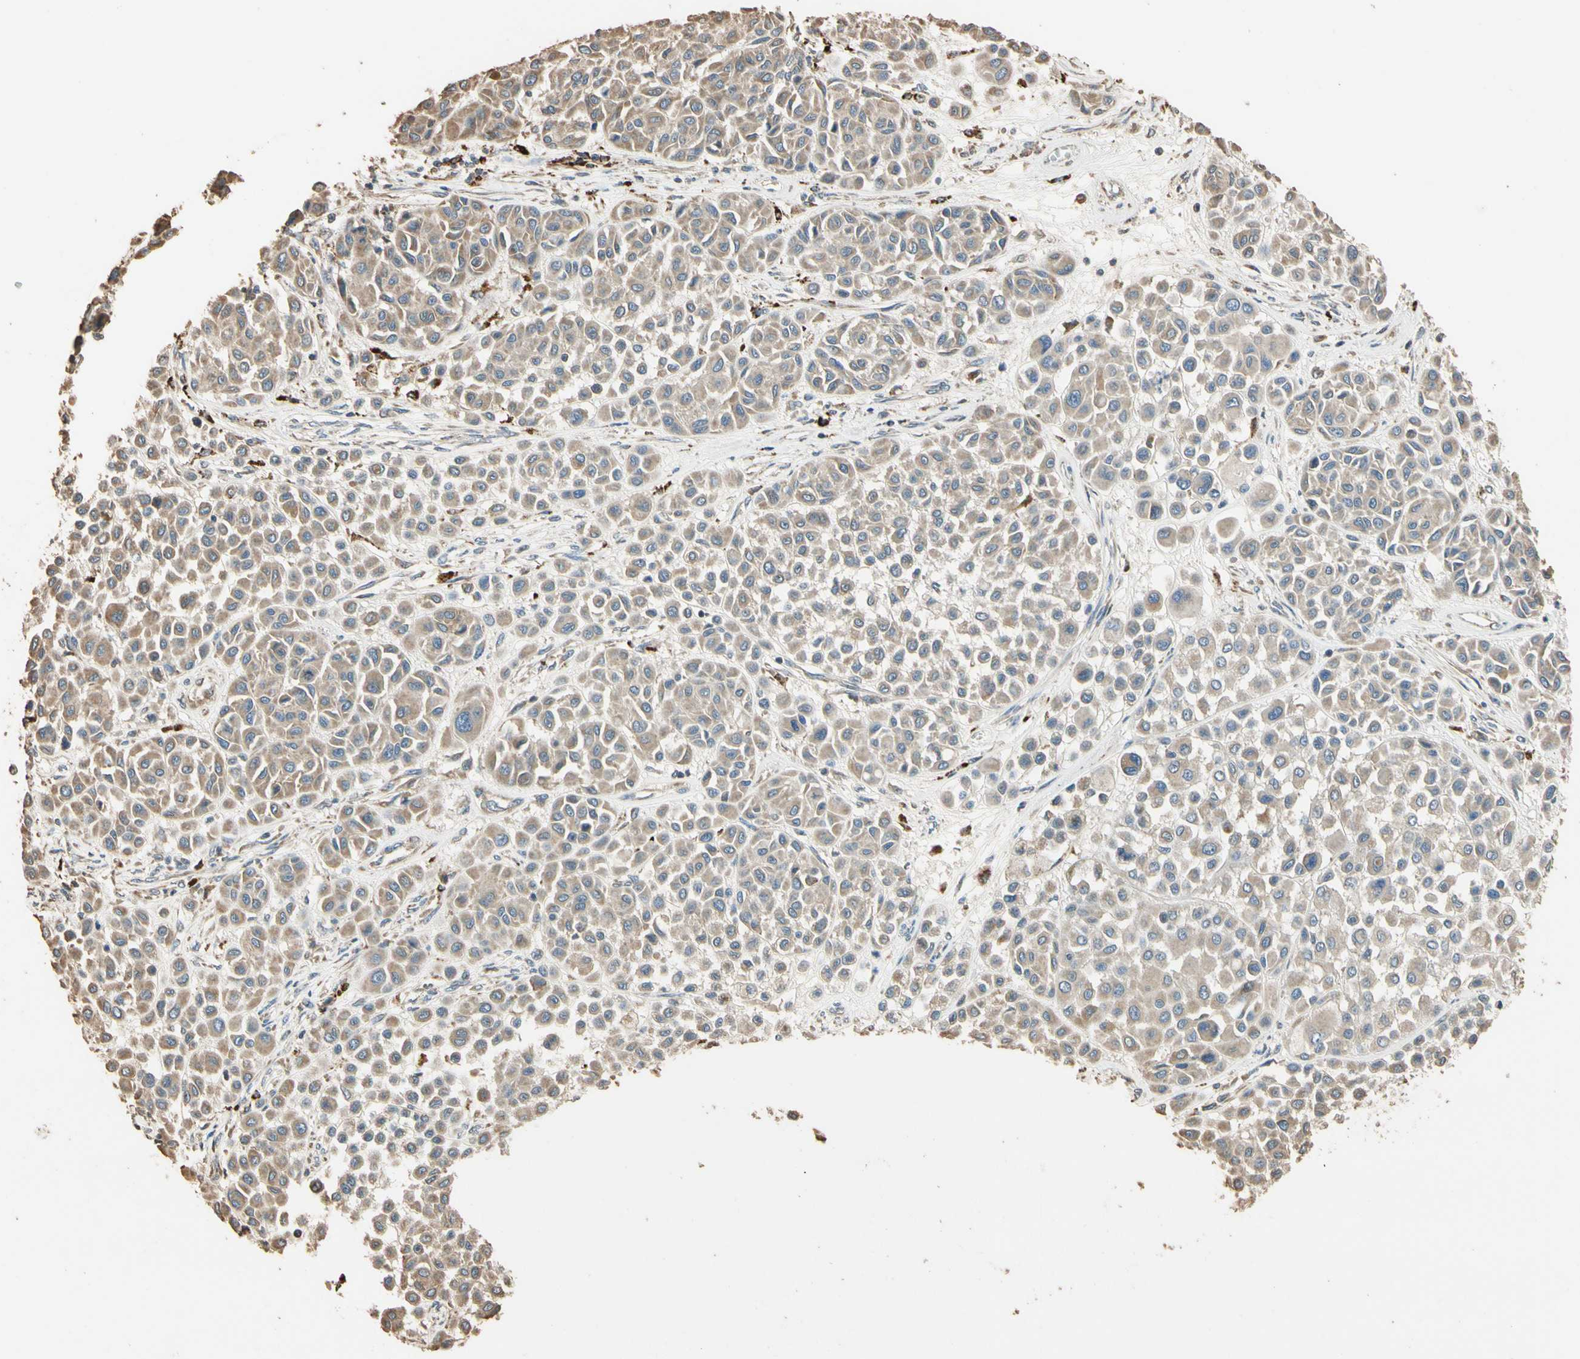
{"staining": {"intensity": "moderate", "quantity": ">75%", "location": "cytoplasmic/membranous"}, "tissue": "melanoma", "cell_type": "Tumor cells", "image_type": "cancer", "snomed": [{"axis": "morphology", "description": "Malignant melanoma, Metastatic site"}, {"axis": "topography", "description": "Soft tissue"}], "caption": "Protein staining of melanoma tissue exhibits moderate cytoplasmic/membranous staining in approximately >75% of tumor cells. (IHC, brightfield microscopy, high magnification).", "gene": "STX18", "patient": {"sex": "male", "age": 41}}